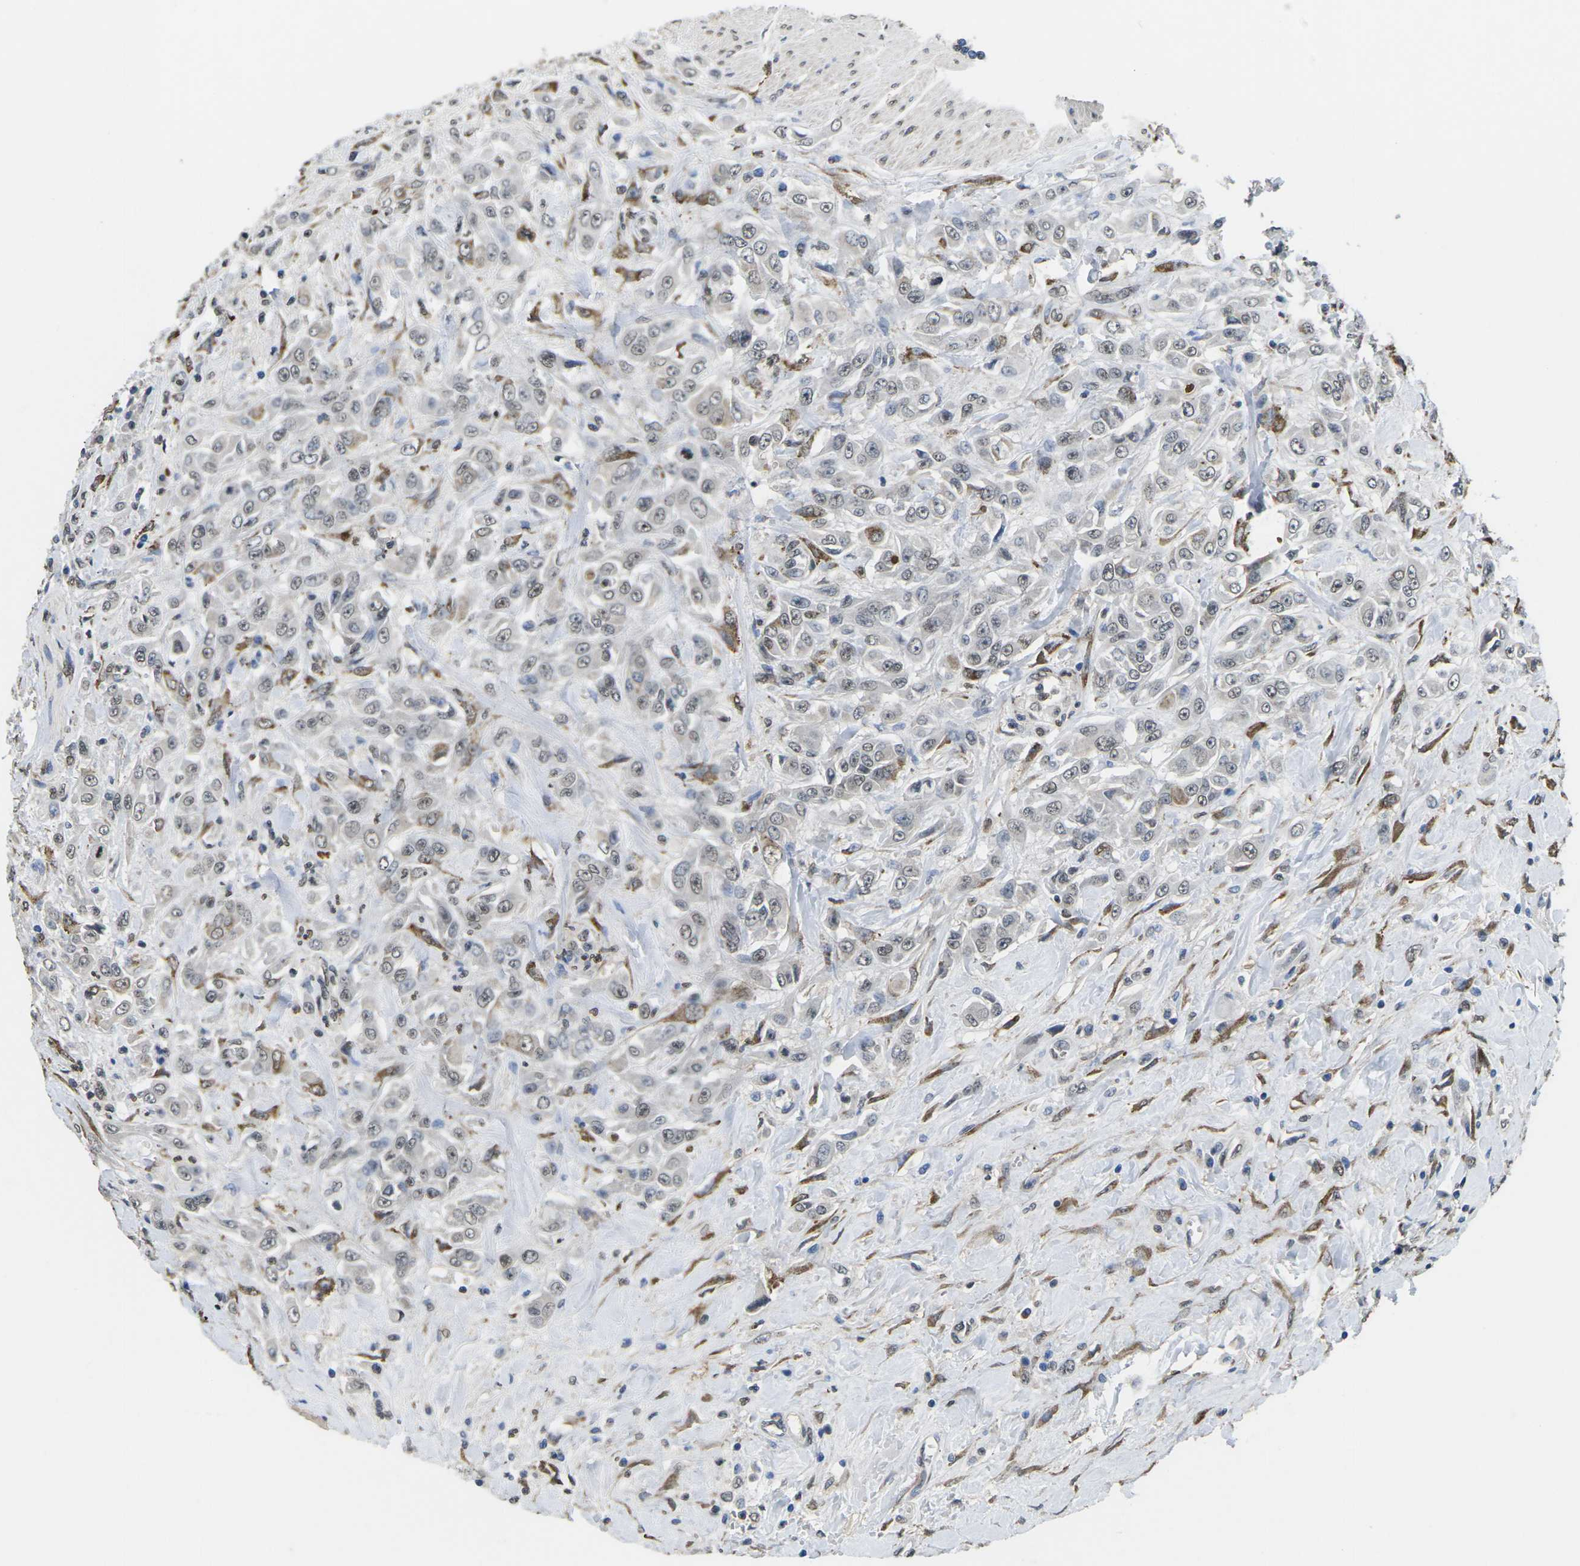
{"staining": {"intensity": "weak", "quantity": "<25%", "location": "cytoplasmic/membranous,nuclear"}, "tissue": "urothelial cancer", "cell_type": "Tumor cells", "image_type": "cancer", "snomed": [{"axis": "morphology", "description": "Urothelial carcinoma, High grade"}, {"axis": "topography", "description": "Urinary bladder"}], "caption": "High-grade urothelial carcinoma was stained to show a protein in brown. There is no significant staining in tumor cells.", "gene": "SCNN1B", "patient": {"sex": "male", "age": 46}}